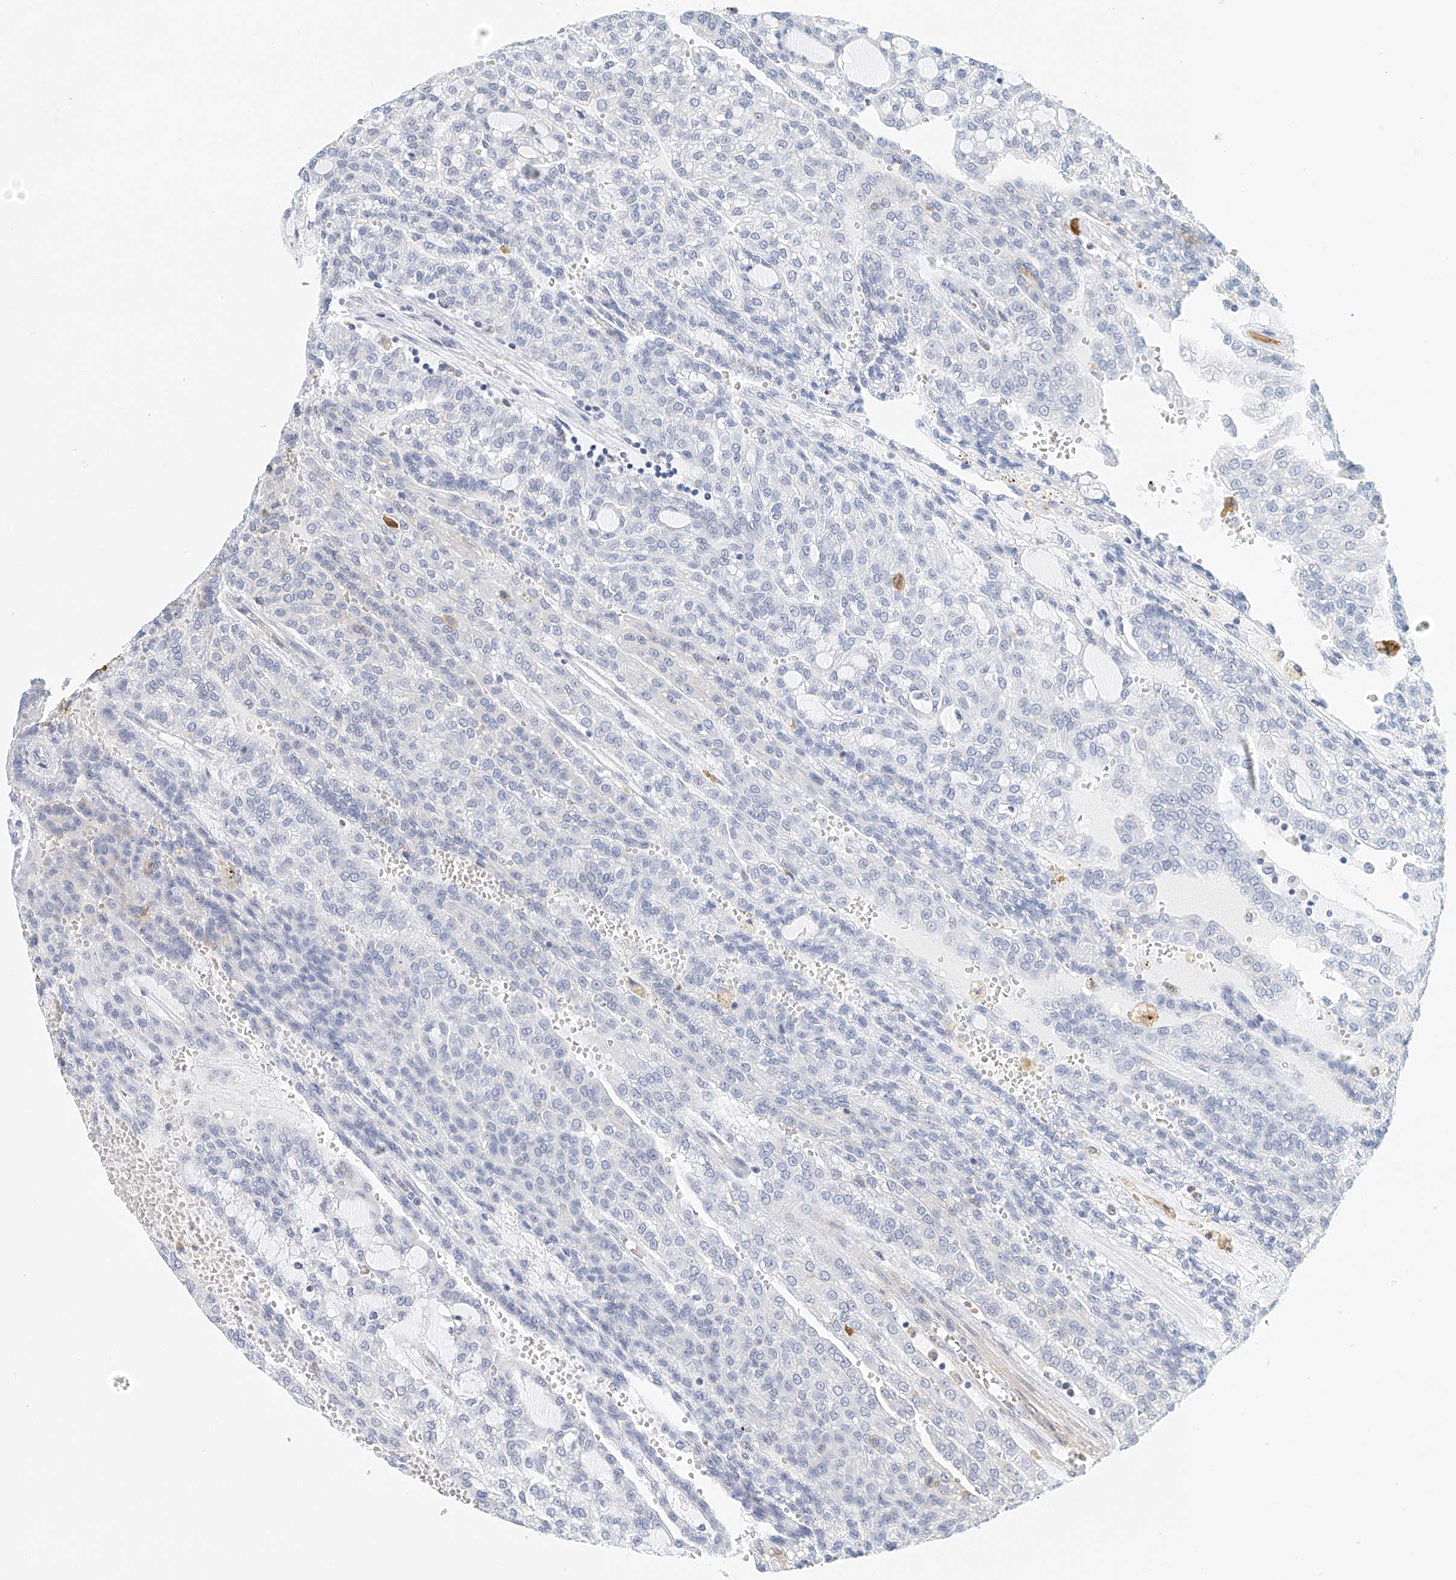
{"staining": {"intensity": "negative", "quantity": "none", "location": "none"}, "tissue": "renal cancer", "cell_type": "Tumor cells", "image_type": "cancer", "snomed": [{"axis": "morphology", "description": "Adenocarcinoma, NOS"}, {"axis": "topography", "description": "Kidney"}], "caption": "Image shows no protein expression in tumor cells of renal cancer (adenocarcinoma) tissue.", "gene": "MICAL1", "patient": {"sex": "male", "age": 63}}